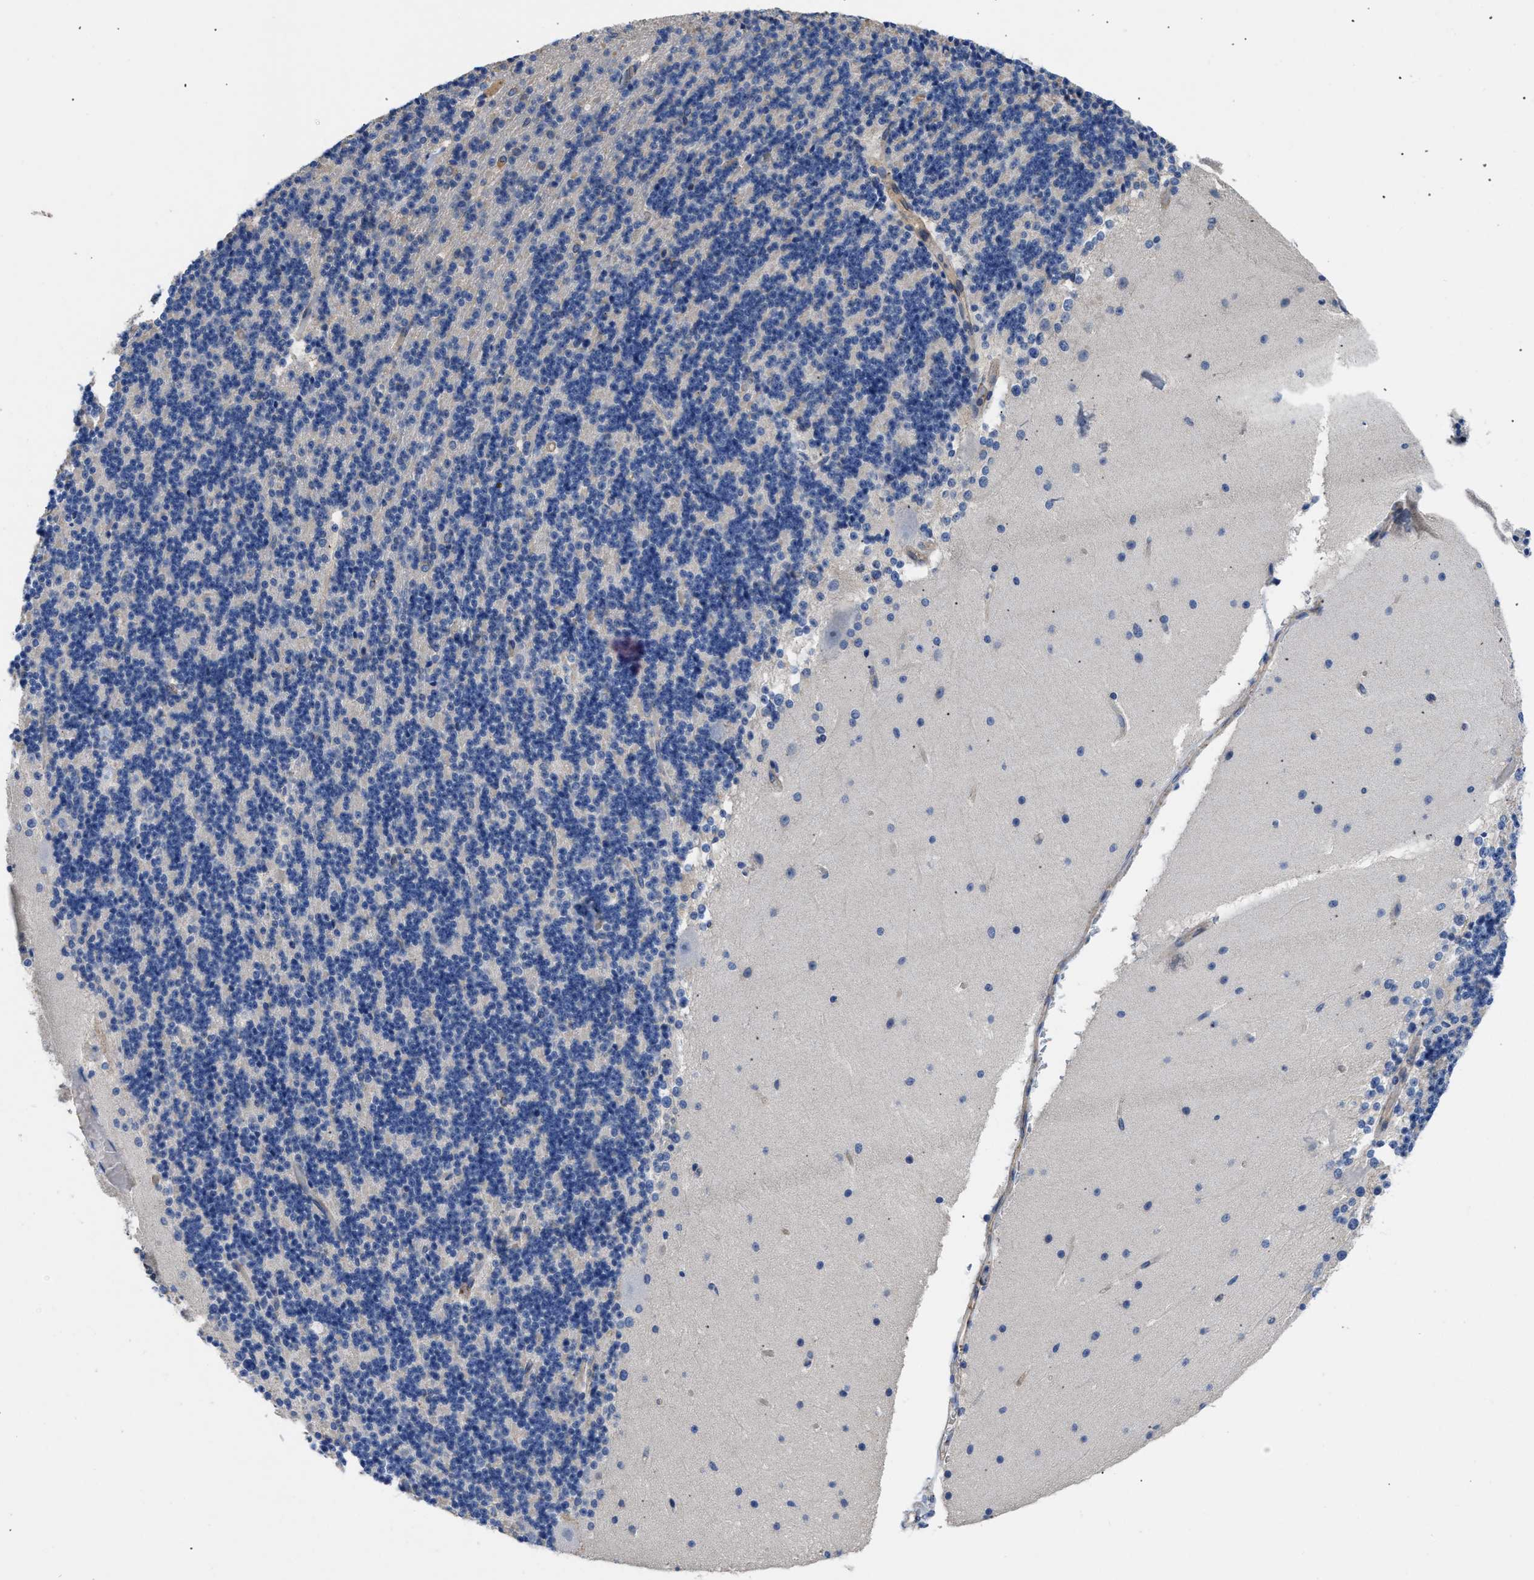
{"staining": {"intensity": "negative", "quantity": "none", "location": "none"}, "tissue": "cerebellum", "cell_type": "Cells in granular layer", "image_type": "normal", "snomed": [{"axis": "morphology", "description": "Normal tissue, NOS"}, {"axis": "topography", "description": "Cerebellum"}], "caption": "This is an IHC histopathology image of normal cerebellum. There is no expression in cells in granular layer.", "gene": "USP4", "patient": {"sex": "female", "age": 19}}